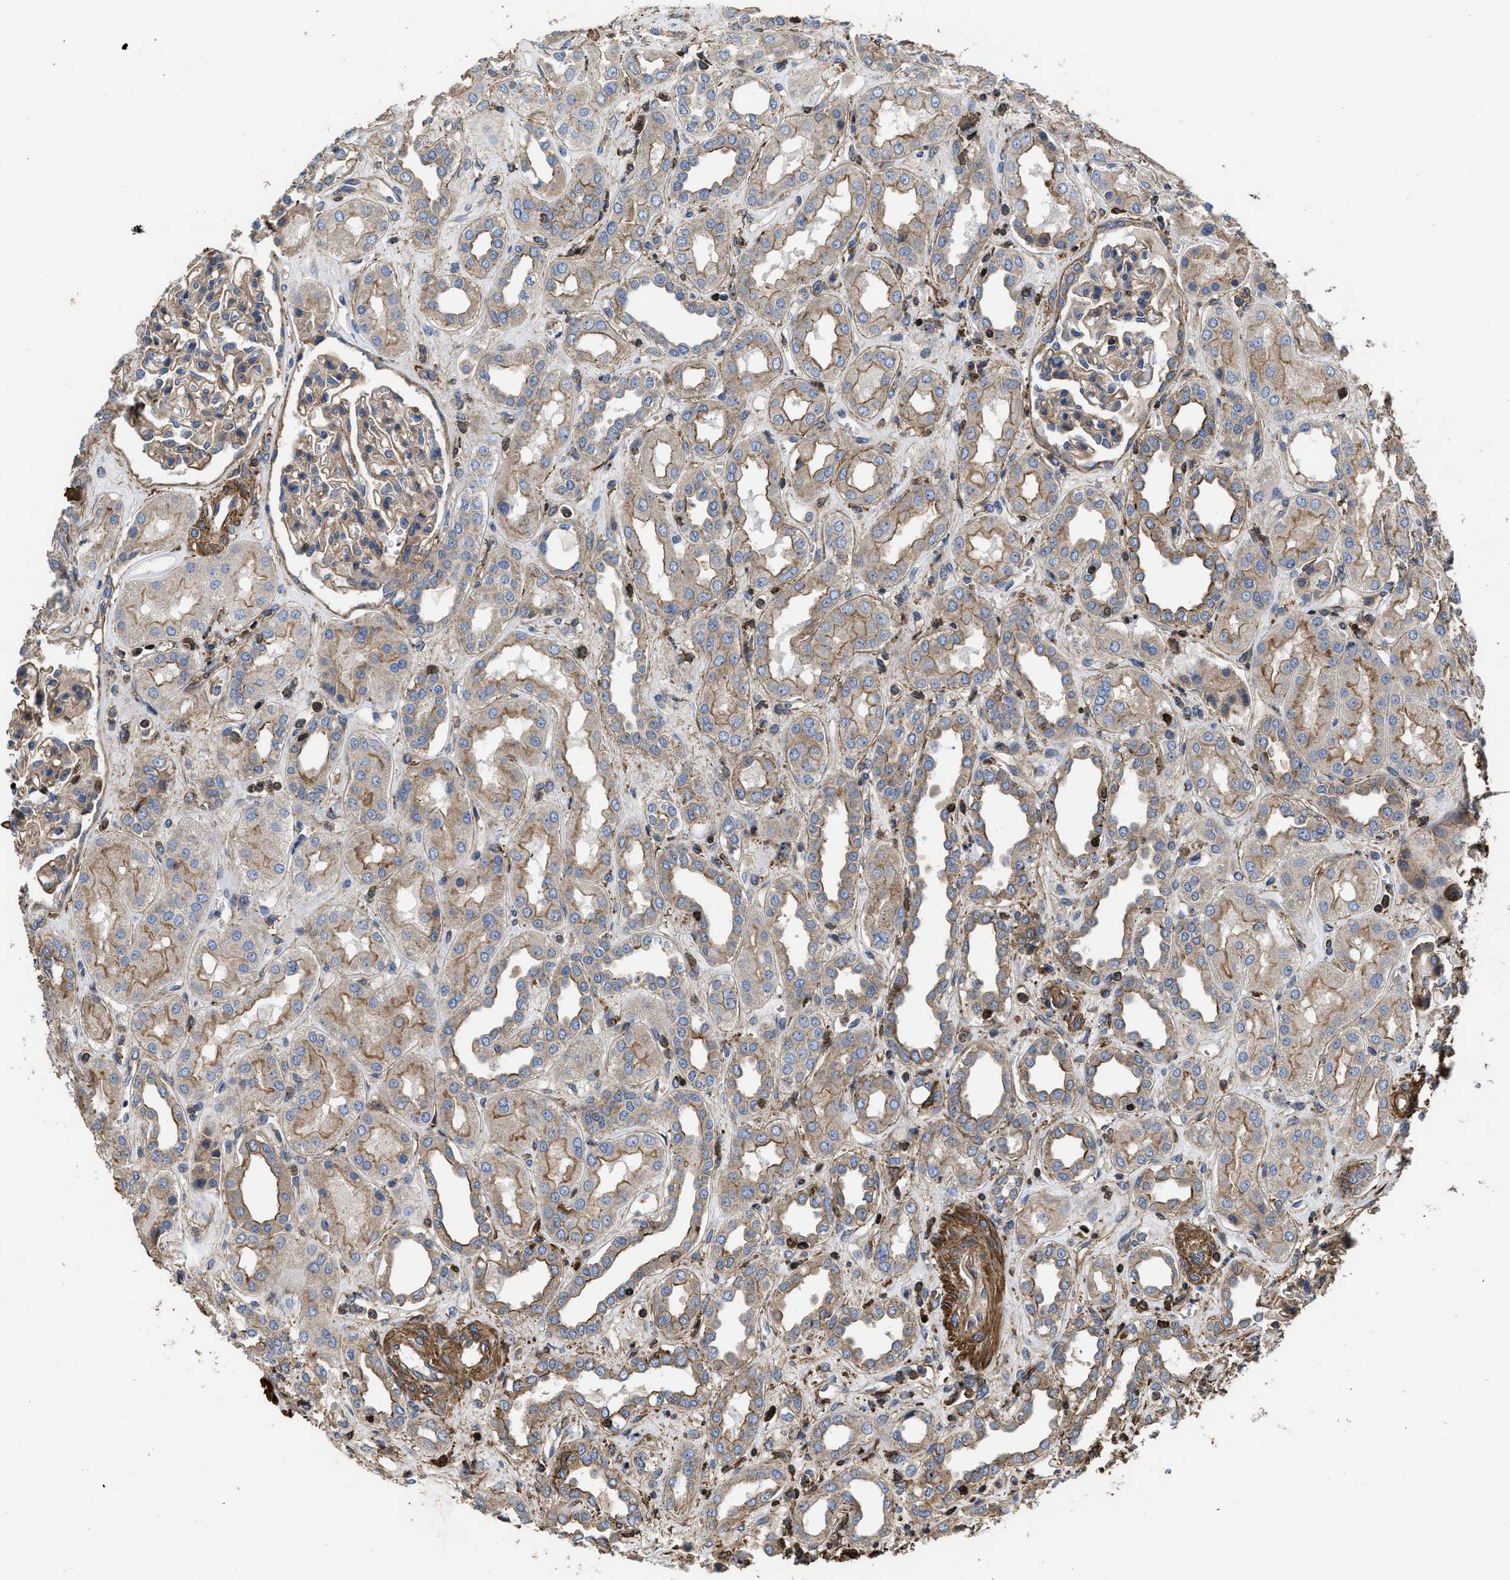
{"staining": {"intensity": "weak", "quantity": ">75%", "location": "cytoplasmic/membranous"}, "tissue": "kidney", "cell_type": "Cells in glomeruli", "image_type": "normal", "snomed": [{"axis": "morphology", "description": "Normal tissue, NOS"}, {"axis": "topography", "description": "Kidney"}], "caption": "Immunohistochemistry image of unremarkable kidney stained for a protein (brown), which shows low levels of weak cytoplasmic/membranous staining in about >75% of cells in glomeruli.", "gene": "SCUBE2", "patient": {"sex": "male", "age": 59}}